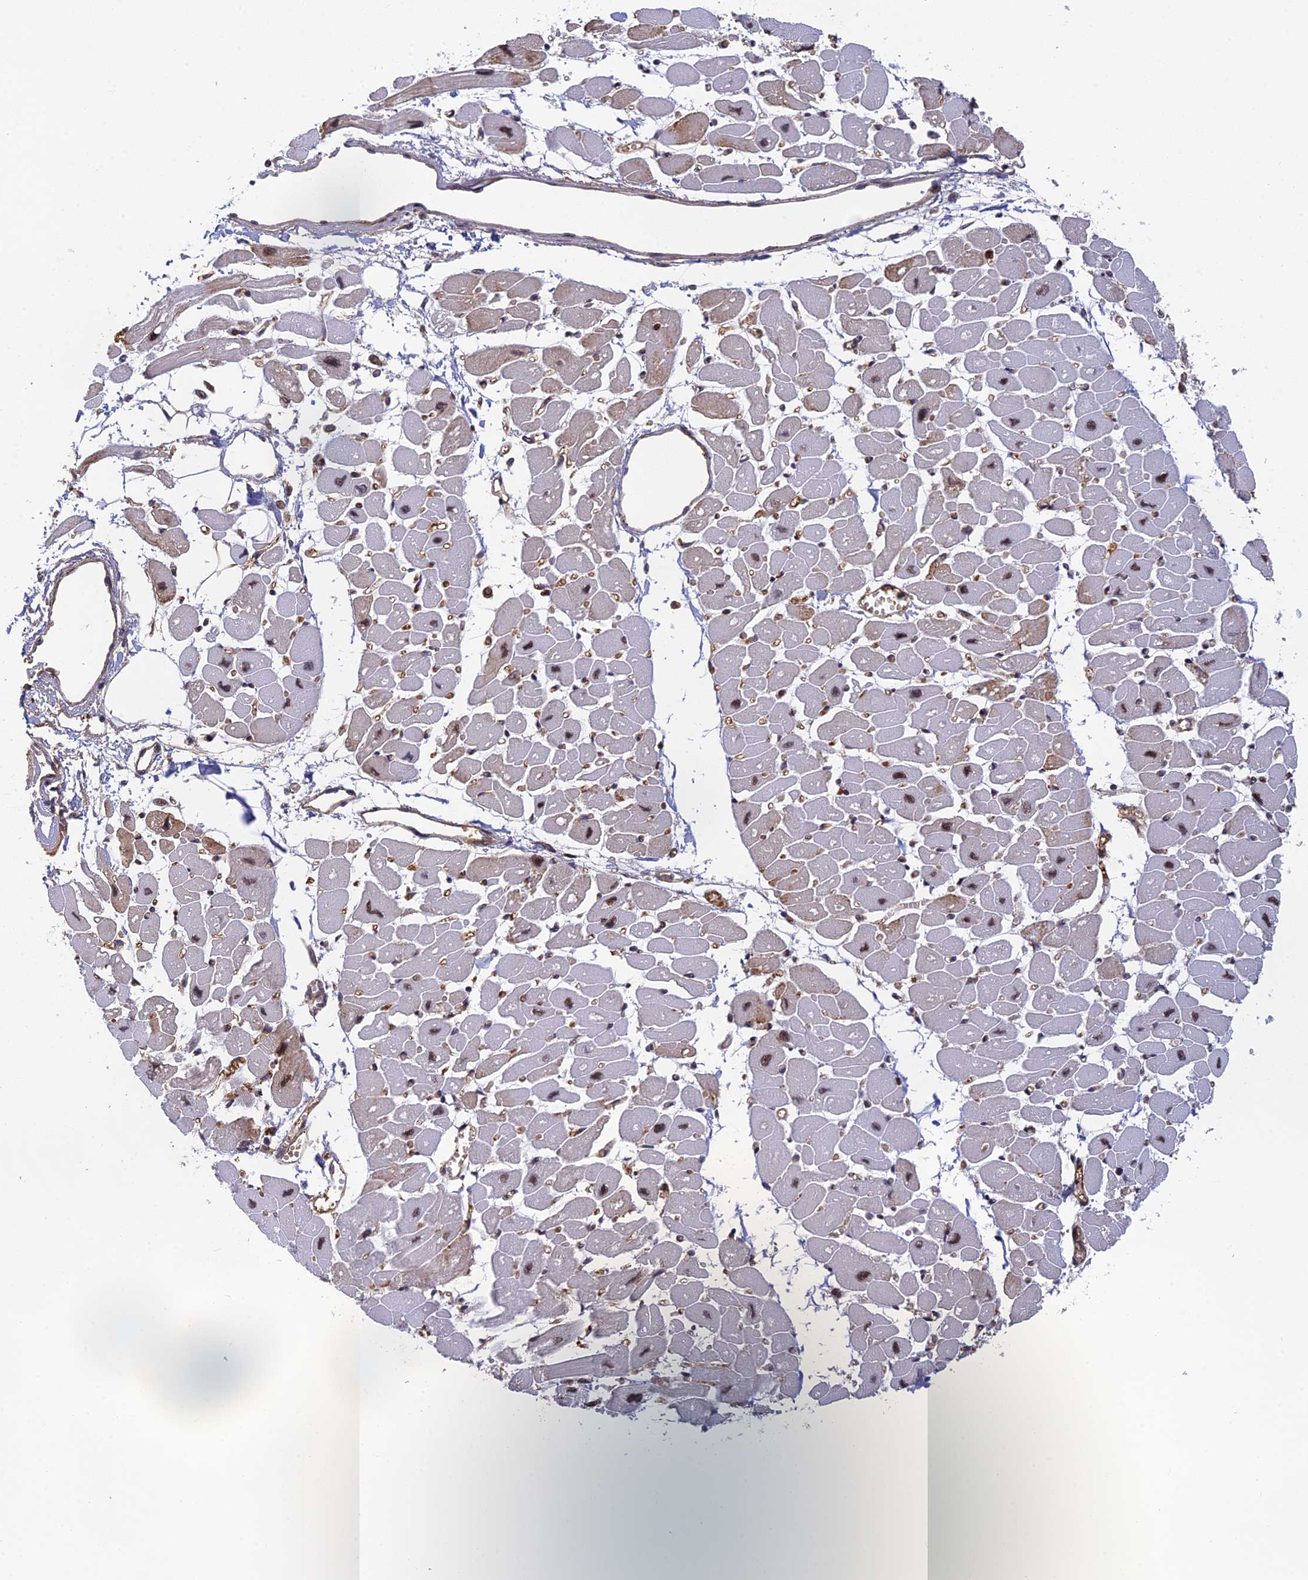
{"staining": {"intensity": "moderate", "quantity": "25%-75%", "location": "nuclear"}, "tissue": "heart muscle", "cell_type": "Cardiomyocytes", "image_type": "normal", "snomed": [{"axis": "morphology", "description": "Normal tissue, NOS"}, {"axis": "topography", "description": "Heart"}], "caption": "Protein analysis of unremarkable heart muscle demonstrates moderate nuclear expression in approximately 25%-75% of cardiomyocytes. (IHC, brightfield microscopy, high magnification).", "gene": "OSBPL1A", "patient": {"sex": "female", "age": 54}}